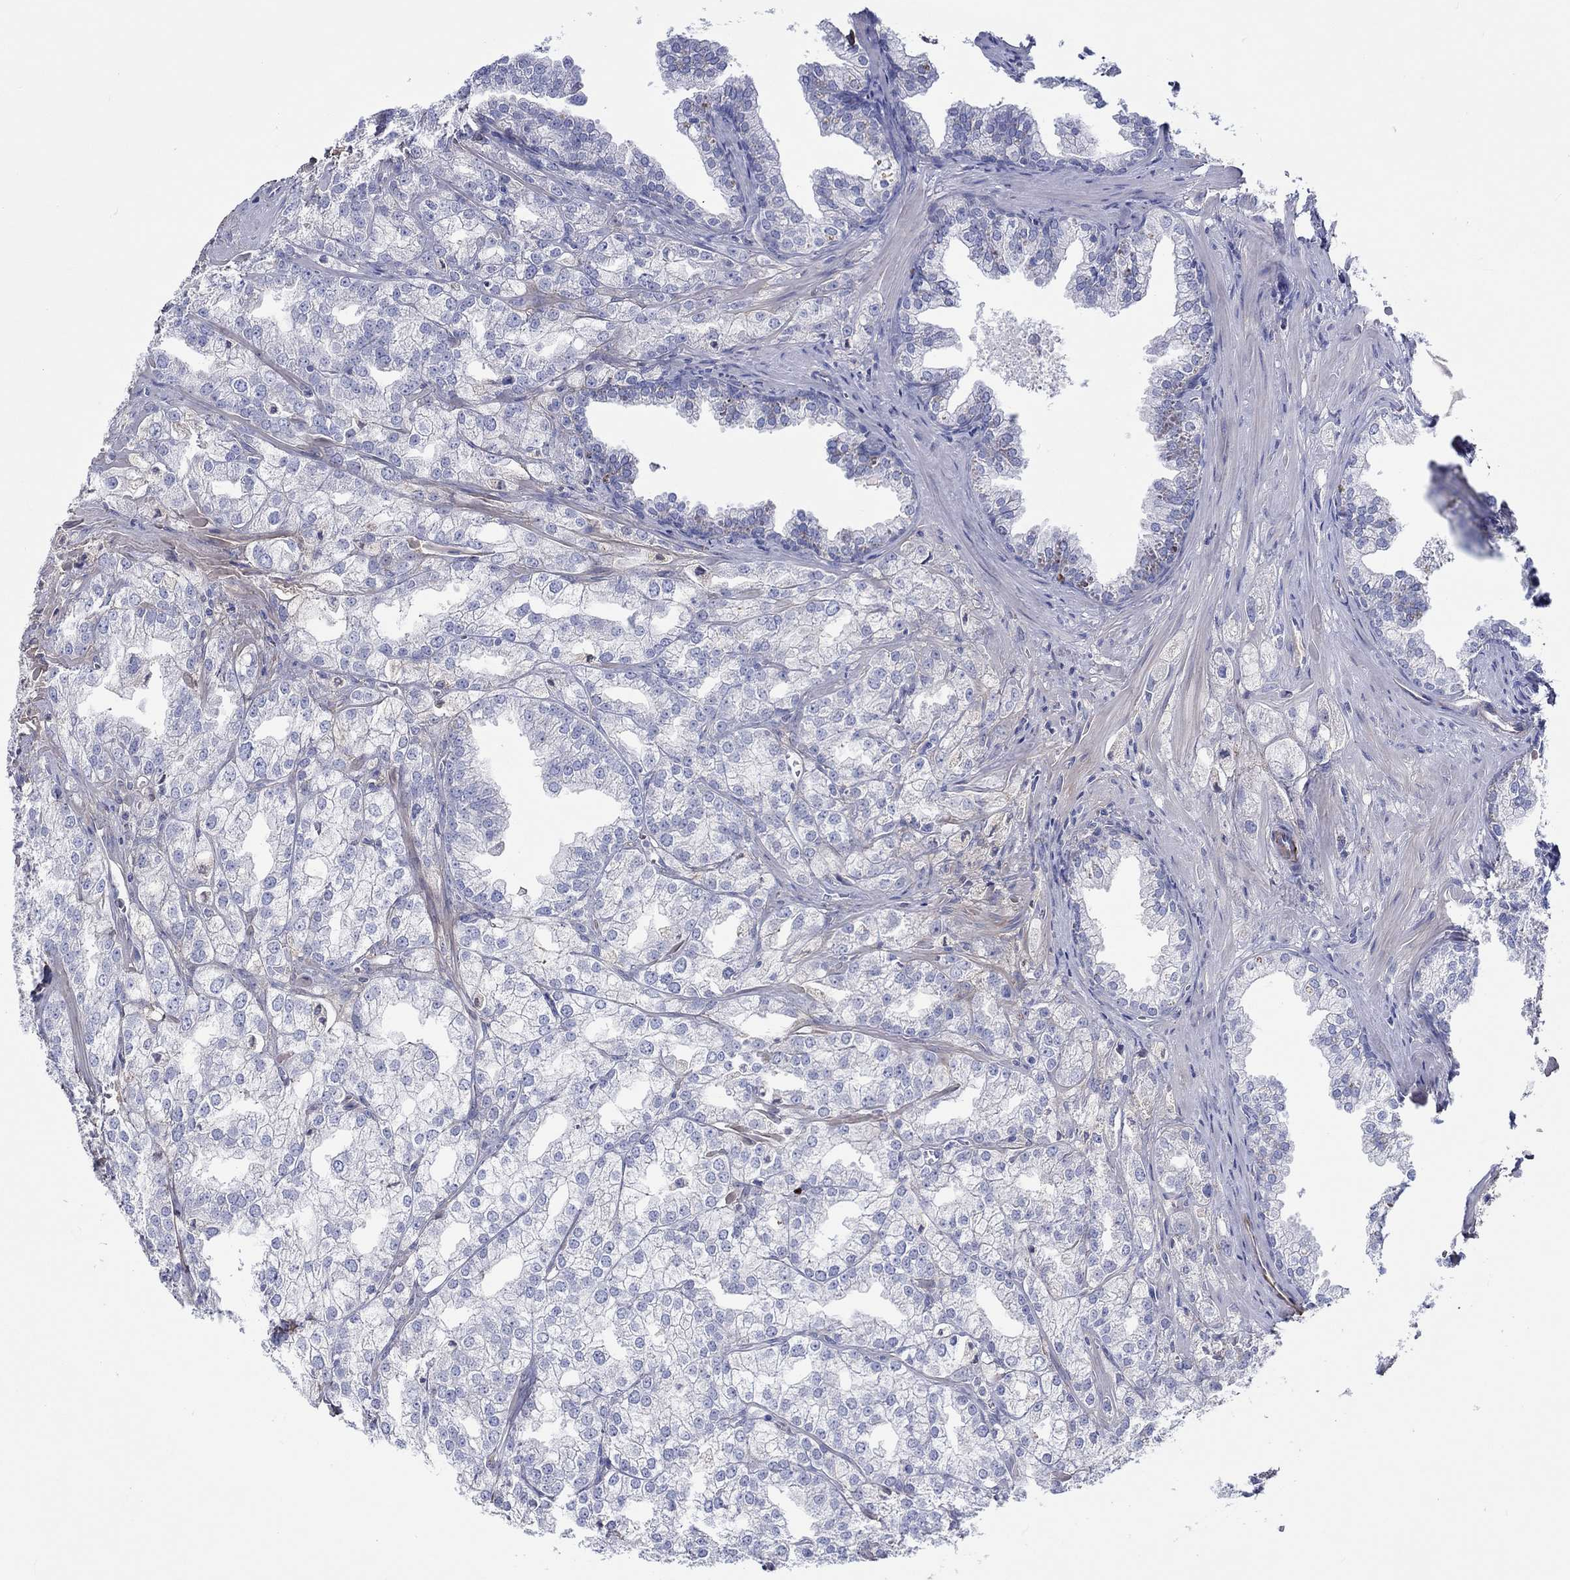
{"staining": {"intensity": "negative", "quantity": "none", "location": "none"}, "tissue": "prostate cancer", "cell_type": "Tumor cells", "image_type": "cancer", "snomed": [{"axis": "morphology", "description": "Adenocarcinoma, NOS"}, {"axis": "topography", "description": "Prostate"}], "caption": "Prostate cancer (adenocarcinoma) was stained to show a protein in brown. There is no significant staining in tumor cells. (DAB immunohistochemistry (IHC), high magnification).", "gene": "TGFBI", "patient": {"sex": "male", "age": 70}}